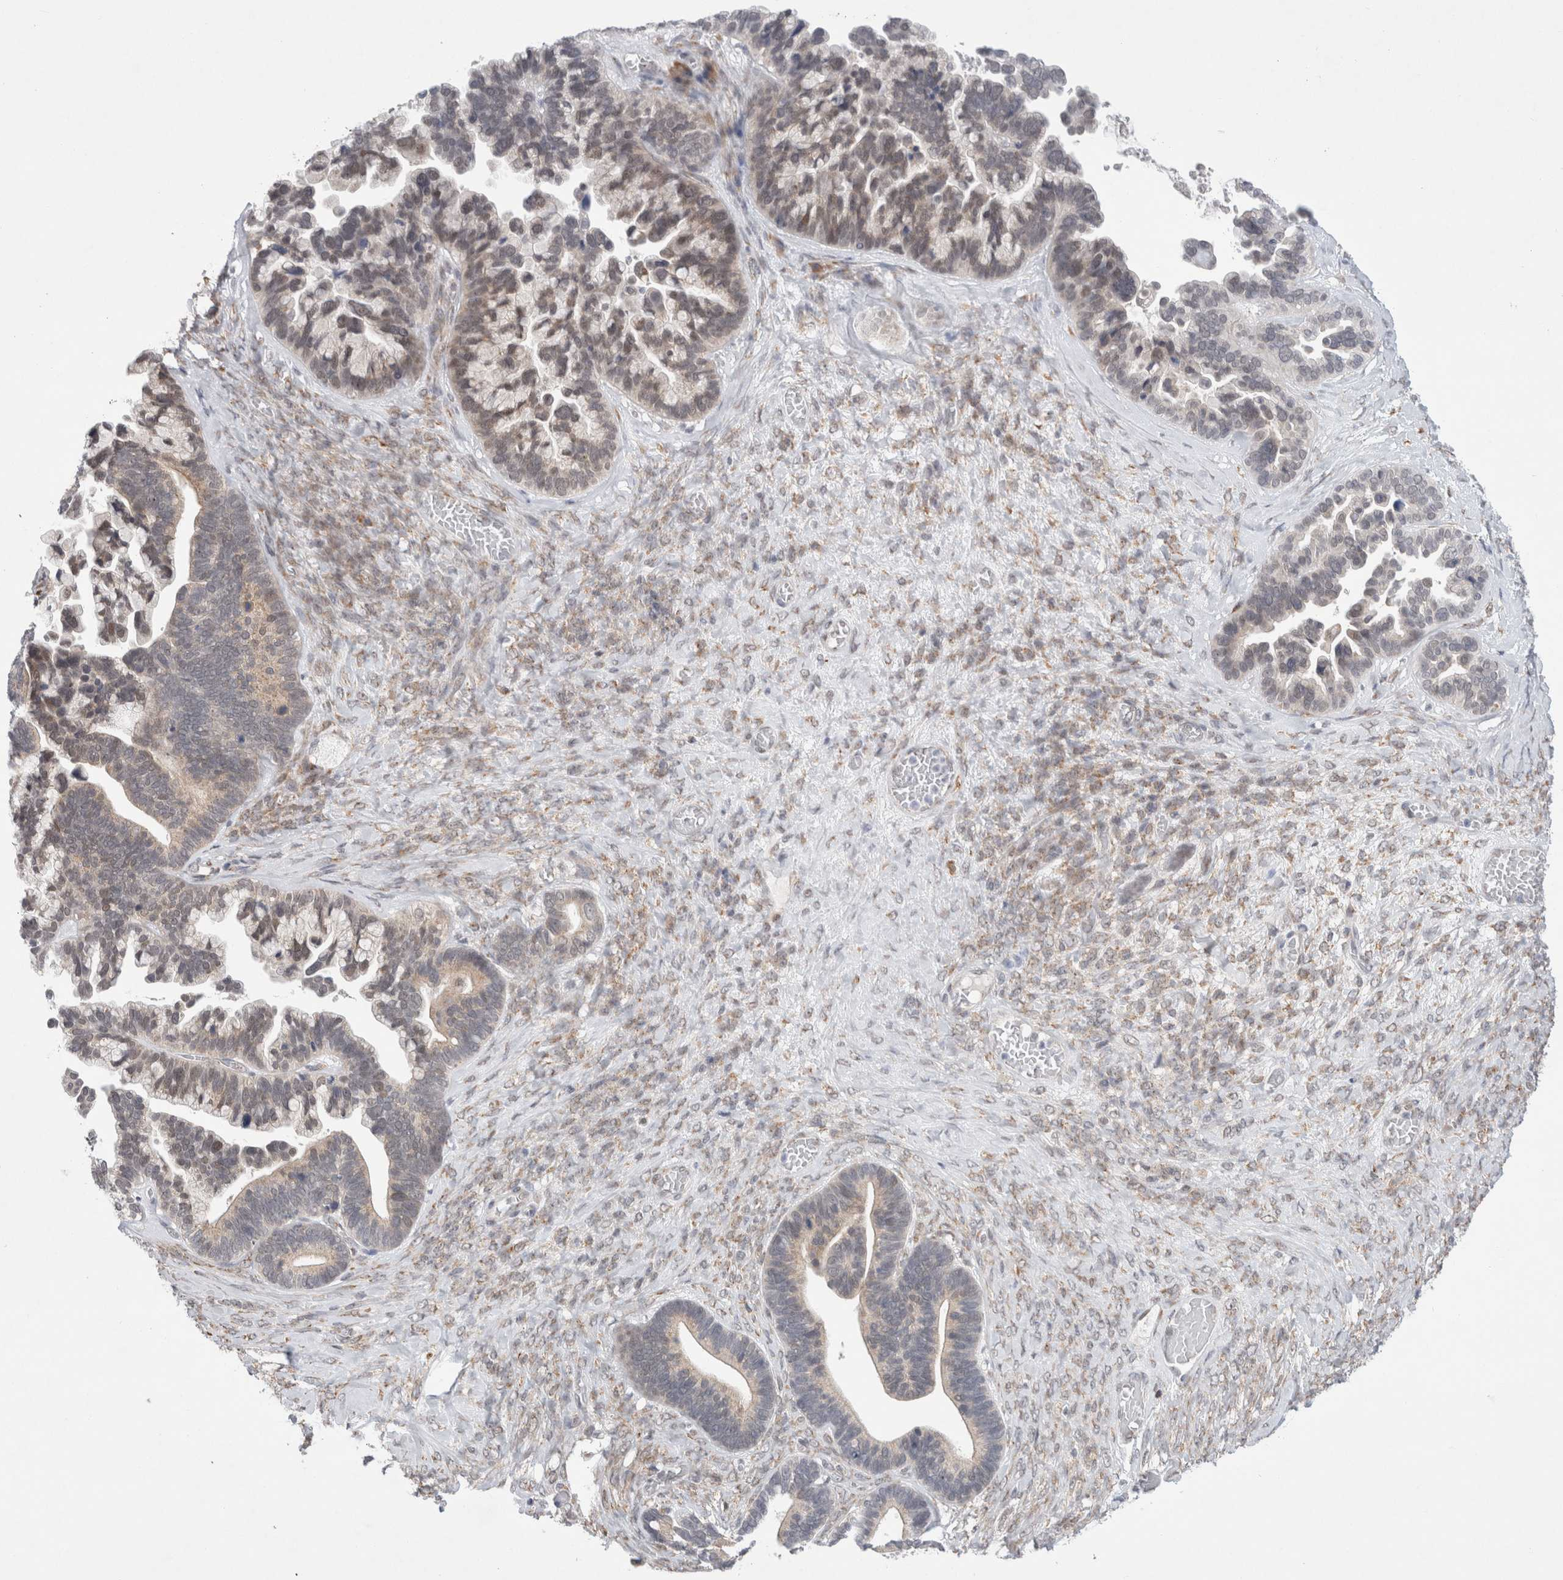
{"staining": {"intensity": "weak", "quantity": "<25%", "location": "cytoplasmic/membranous"}, "tissue": "ovarian cancer", "cell_type": "Tumor cells", "image_type": "cancer", "snomed": [{"axis": "morphology", "description": "Cystadenocarcinoma, serous, NOS"}, {"axis": "topography", "description": "Ovary"}], "caption": "Tumor cells show no significant expression in serous cystadenocarcinoma (ovarian). The staining is performed using DAB brown chromogen with nuclei counter-stained in using hematoxylin.", "gene": "TRMT1L", "patient": {"sex": "female", "age": 56}}